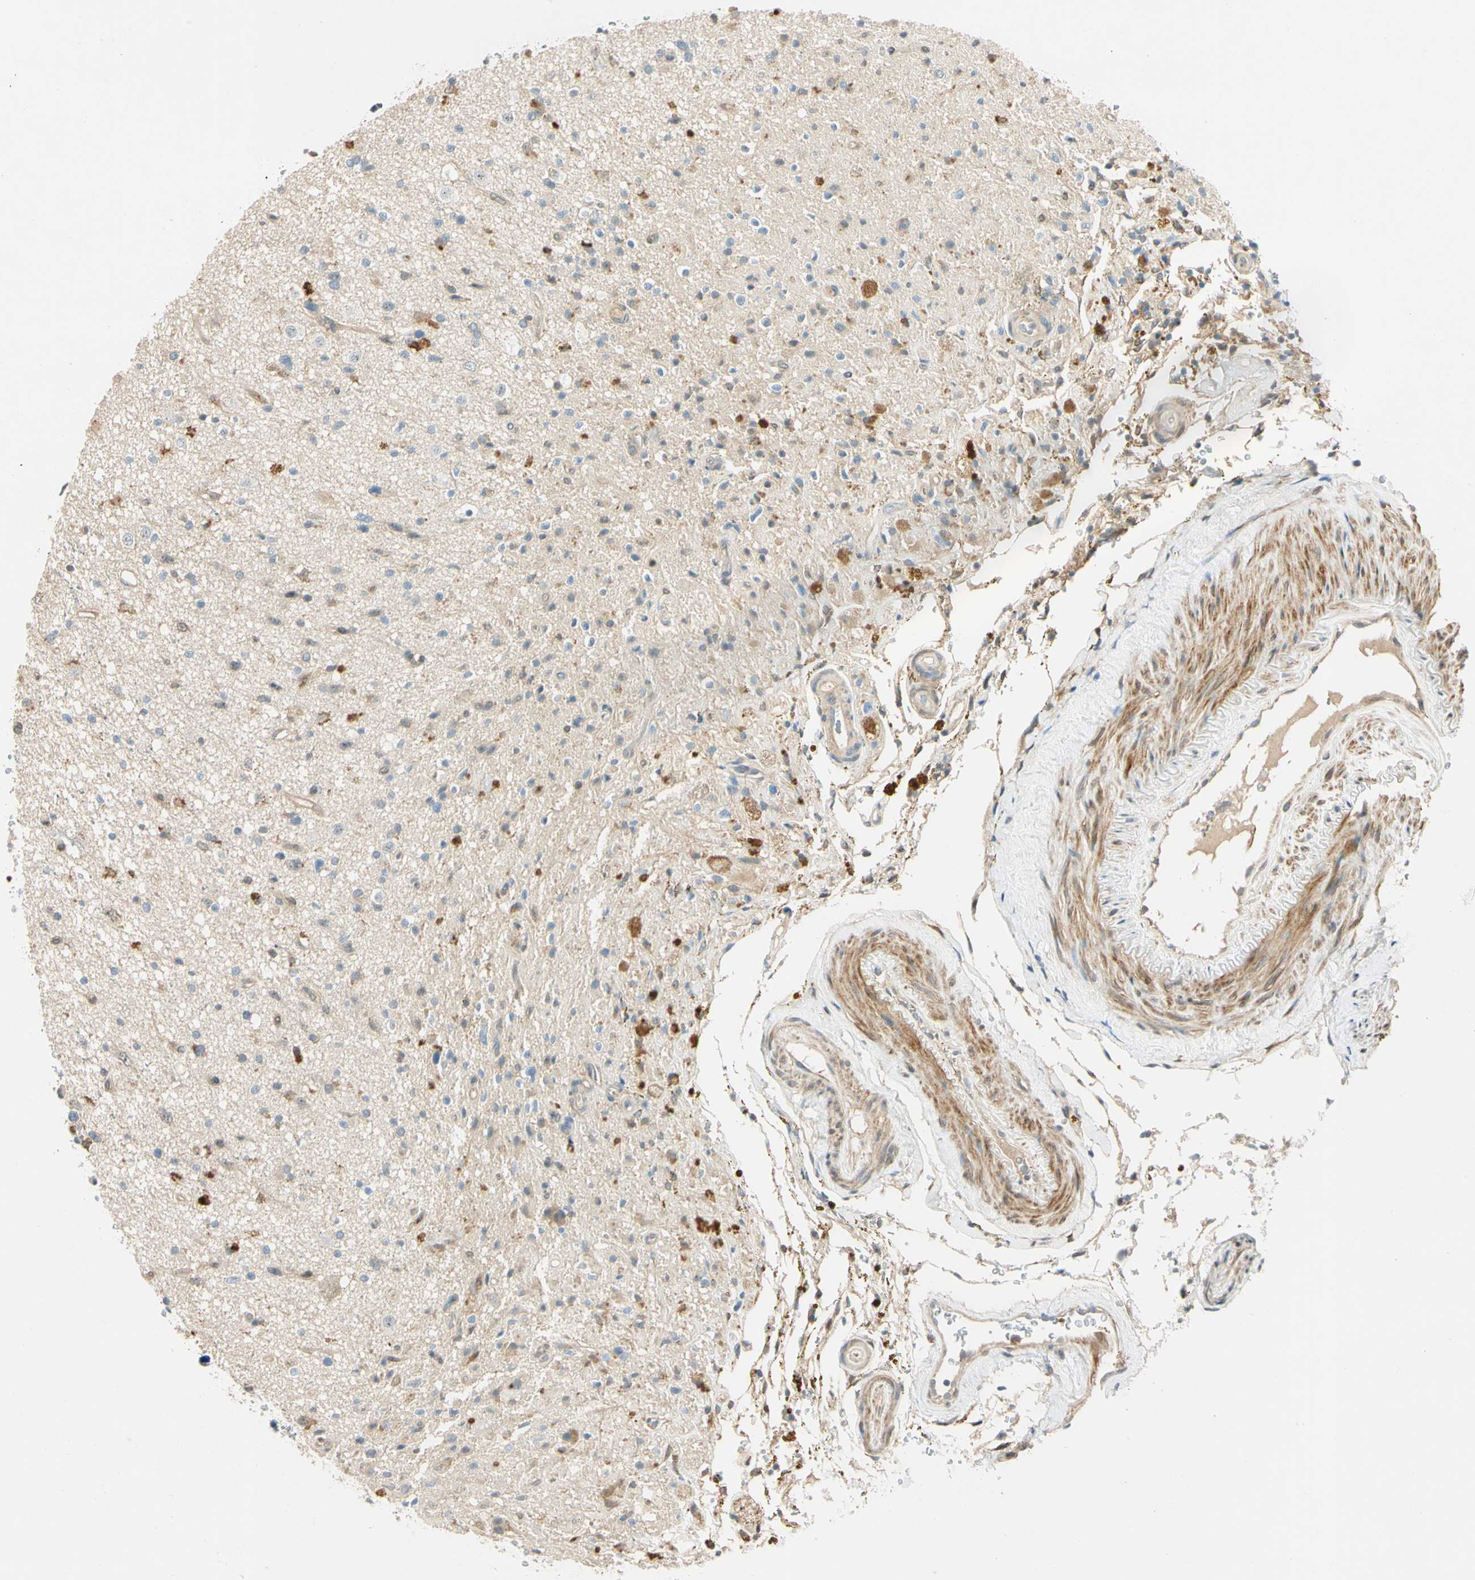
{"staining": {"intensity": "moderate", "quantity": "<25%", "location": "cytoplasmic/membranous"}, "tissue": "glioma", "cell_type": "Tumor cells", "image_type": "cancer", "snomed": [{"axis": "morphology", "description": "Glioma, malignant, High grade"}, {"axis": "topography", "description": "Brain"}], "caption": "Protein staining displays moderate cytoplasmic/membranous staining in about <25% of tumor cells in malignant high-grade glioma. Using DAB (brown) and hematoxylin (blue) stains, captured at high magnification using brightfield microscopy.", "gene": "WIPI1", "patient": {"sex": "male", "age": 33}}